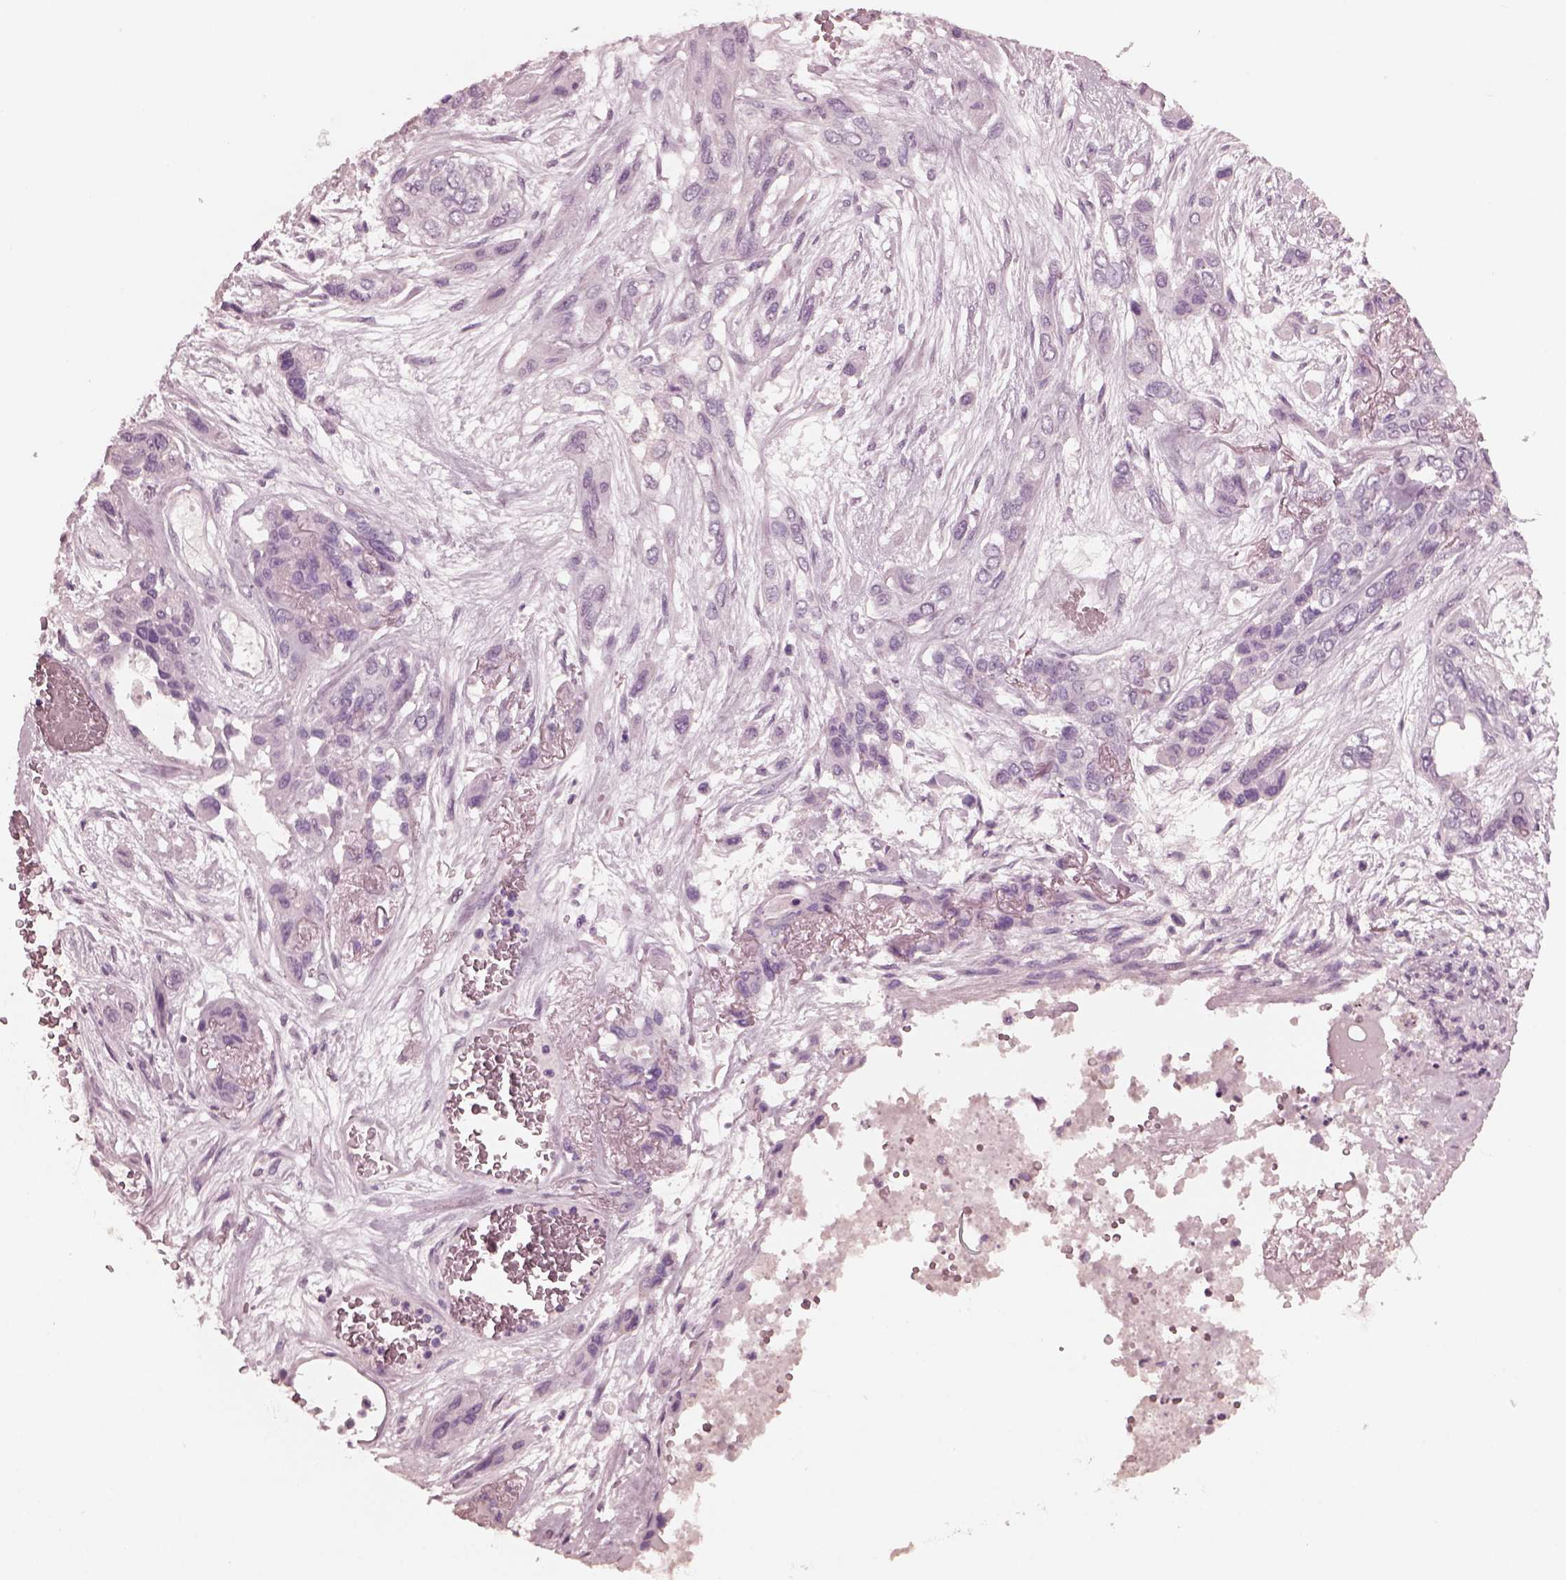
{"staining": {"intensity": "negative", "quantity": "none", "location": "none"}, "tissue": "lung cancer", "cell_type": "Tumor cells", "image_type": "cancer", "snomed": [{"axis": "morphology", "description": "Squamous cell carcinoma, NOS"}, {"axis": "topography", "description": "Lung"}], "caption": "IHC of squamous cell carcinoma (lung) displays no staining in tumor cells.", "gene": "CGA", "patient": {"sex": "female", "age": 70}}